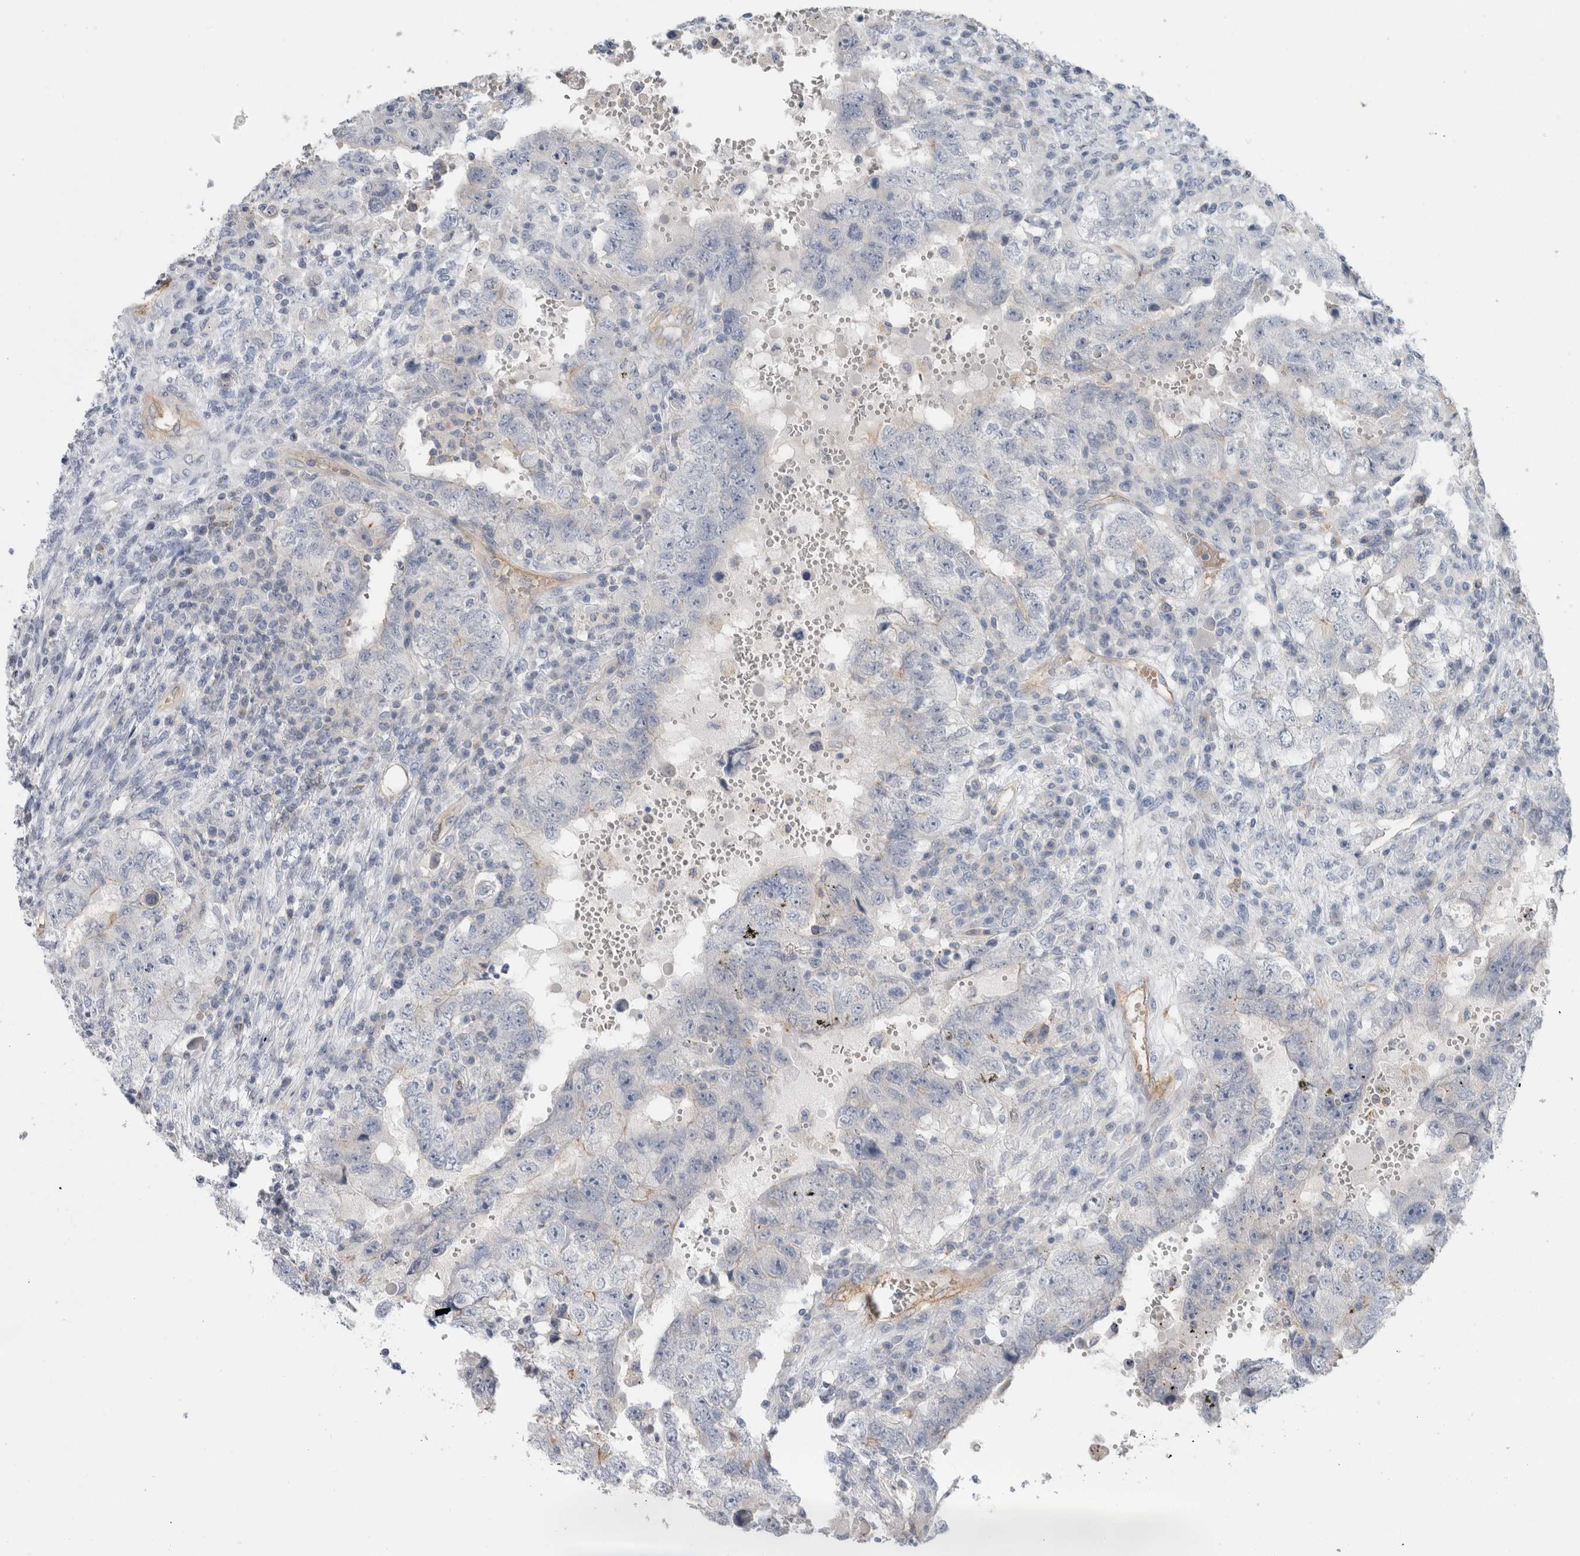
{"staining": {"intensity": "negative", "quantity": "none", "location": "none"}, "tissue": "testis cancer", "cell_type": "Tumor cells", "image_type": "cancer", "snomed": [{"axis": "morphology", "description": "Carcinoma, Embryonal, NOS"}, {"axis": "topography", "description": "Testis"}], "caption": "Immunohistochemistry (IHC) photomicrograph of embryonal carcinoma (testis) stained for a protein (brown), which exhibits no staining in tumor cells.", "gene": "CD55", "patient": {"sex": "male", "age": 26}}